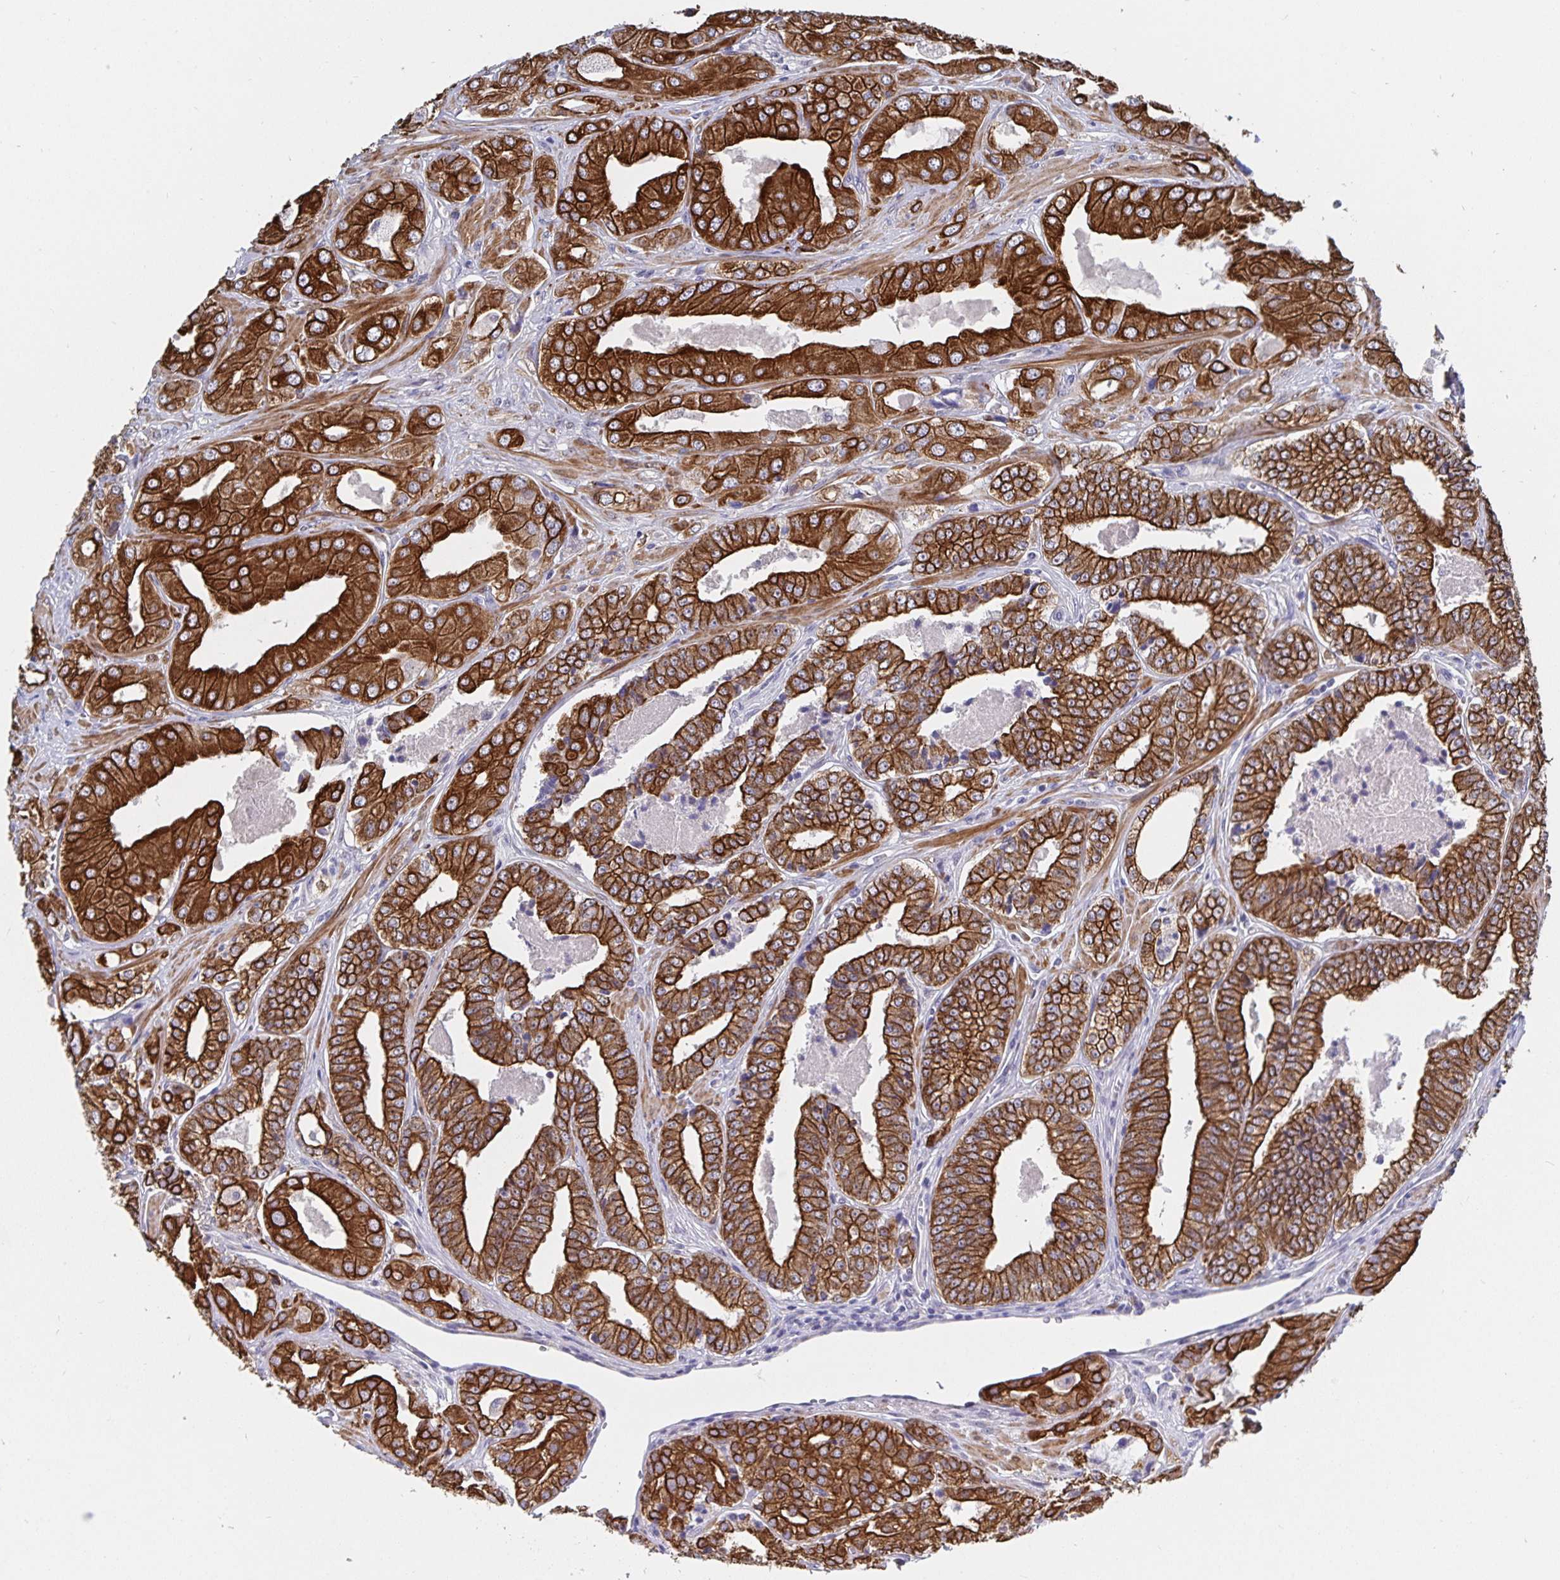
{"staining": {"intensity": "strong", "quantity": ">75%", "location": "cytoplasmic/membranous"}, "tissue": "prostate cancer", "cell_type": "Tumor cells", "image_type": "cancer", "snomed": [{"axis": "morphology", "description": "Adenocarcinoma, Low grade"}, {"axis": "topography", "description": "Prostate"}], "caption": "This histopathology image reveals immunohistochemistry (IHC) staining of human prostate cancer, with high strong cytoplasmic/membranous expression in about >75% of tumor cells.", "gene": "ZIK1", "patient": {"sex": "male", "age": 60}}